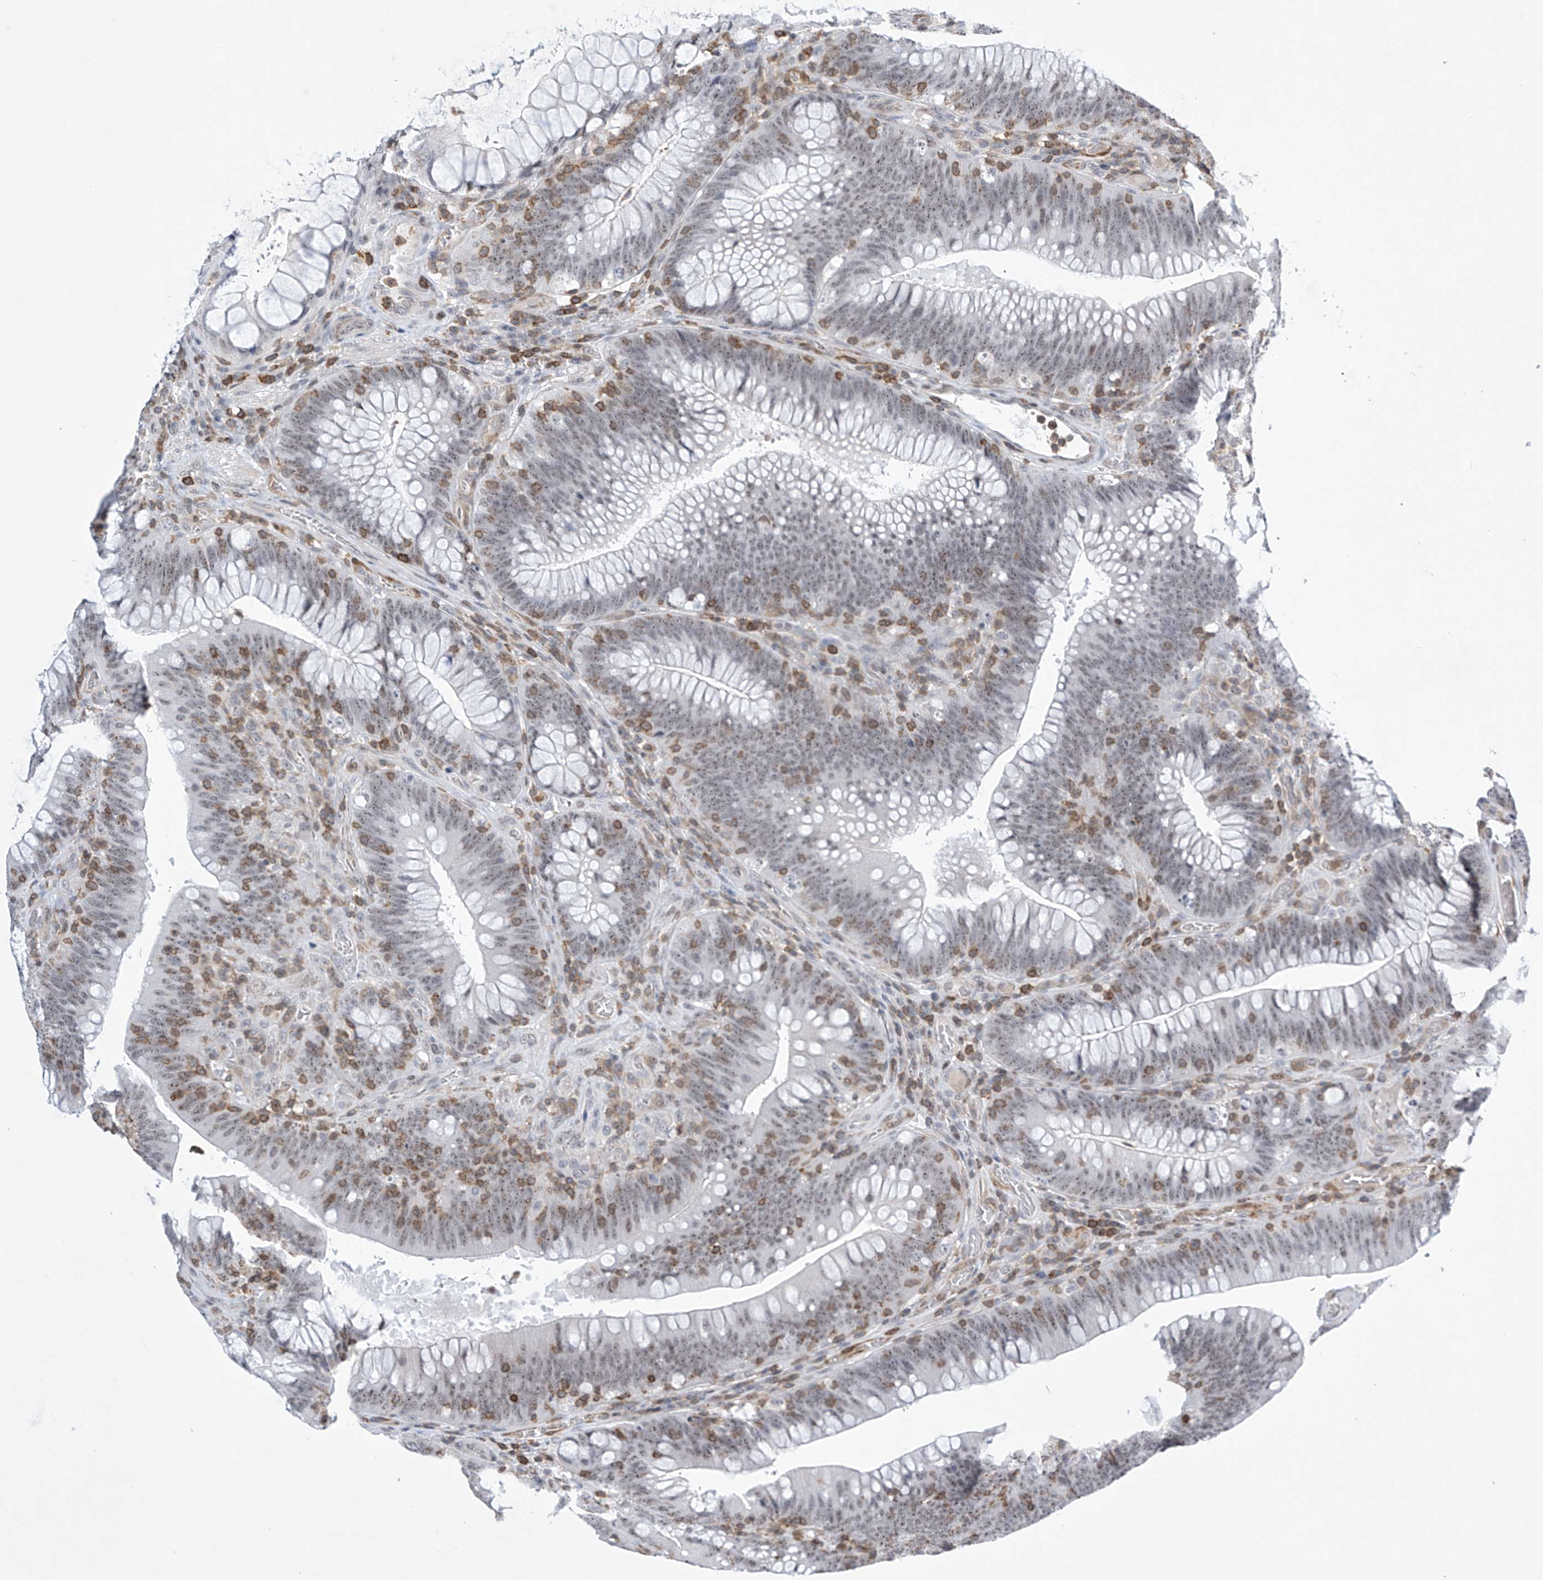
{"staining": {"intensity": "weak", "quantity": "25%-75%", "location": "nuclear"}, "tissue": "colorectal cancer", "cell_type": "Tumor cells", "image_type": "cancer", "snomed": [{"axis": "morphology", "description": "Normal tissue, NOS"}, {"axis": "topography", "description": "Colon"}], "caption": "Weak nuclear protein expression is seen in approximately 25%-75% of tumor cells in colorectal cancer.", "gene": "MSL3", "patient": {"sex": "female", "age": 82}}